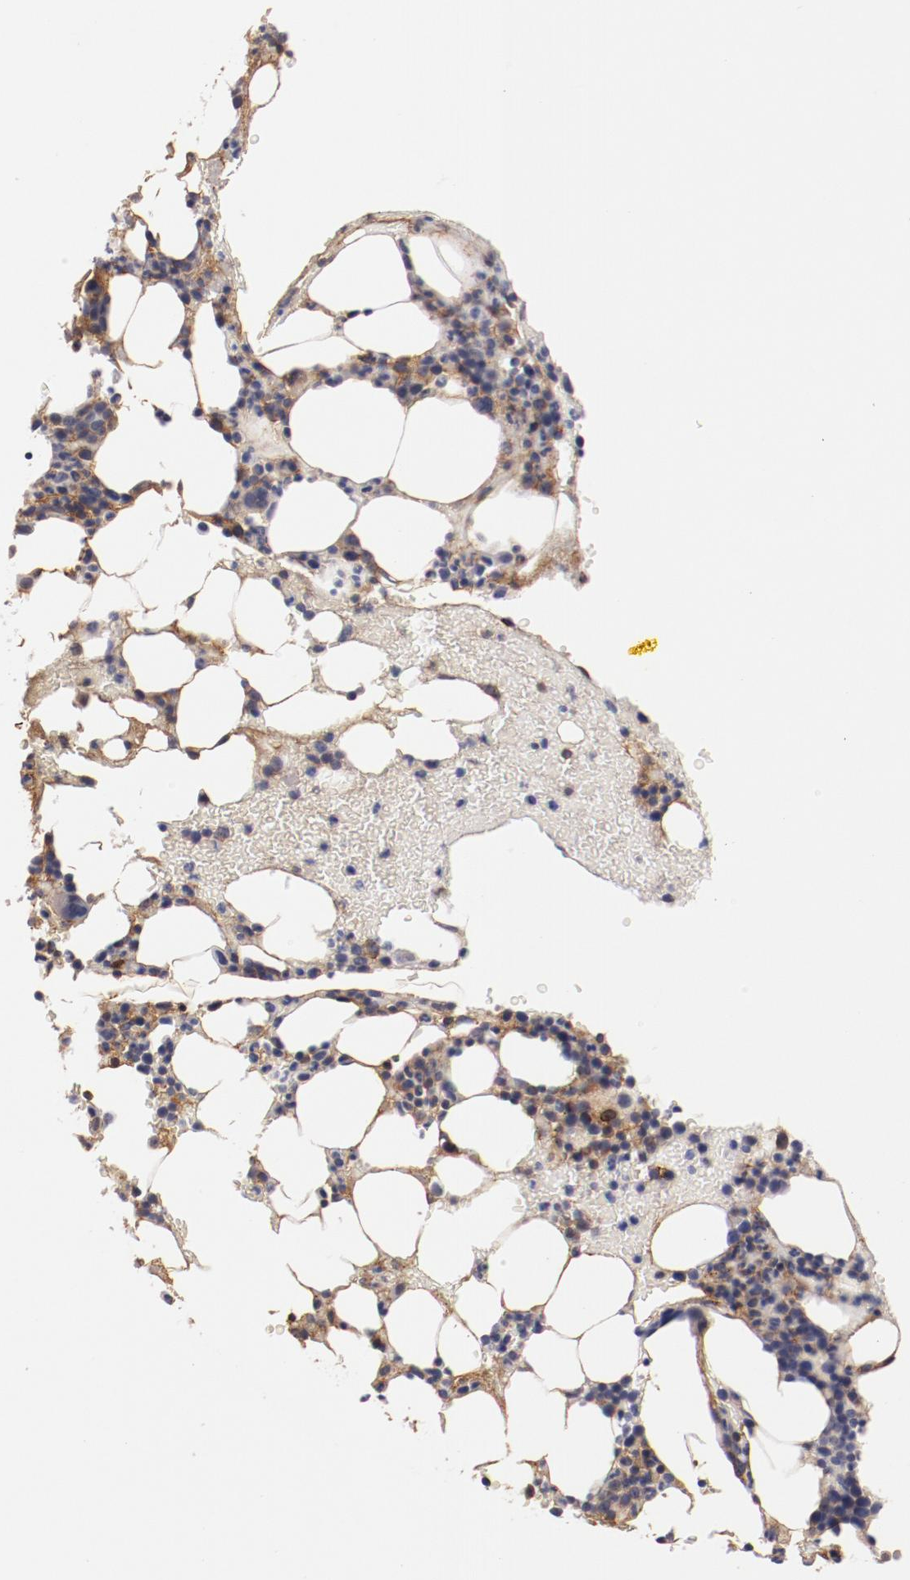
{"staining": {"intensity": "negative", "quantity": "none", "location": "none"}, "tissue": "bone marrow", "cell_type": "Hematopoietic cells", "image_type": "normal", "snomed": [{"axis": "morphology", "description": "Normal tissue, NOS"}, {"axis": "topography", "description": "Bone marrow"}], "caption": "Immunohistochemistry image of normal bone marrow: bone marrow stained with DAB (3,3'-diaminobenzidine) exhibits no significant protein staining in hematopoietic cells. Brightfield microscopy of IHC stained with DAB (brown) and hematoxylin (blue), captured at high magnification.", "gene": "MBL2", "patient": {"sex": "female", "age": 84}}